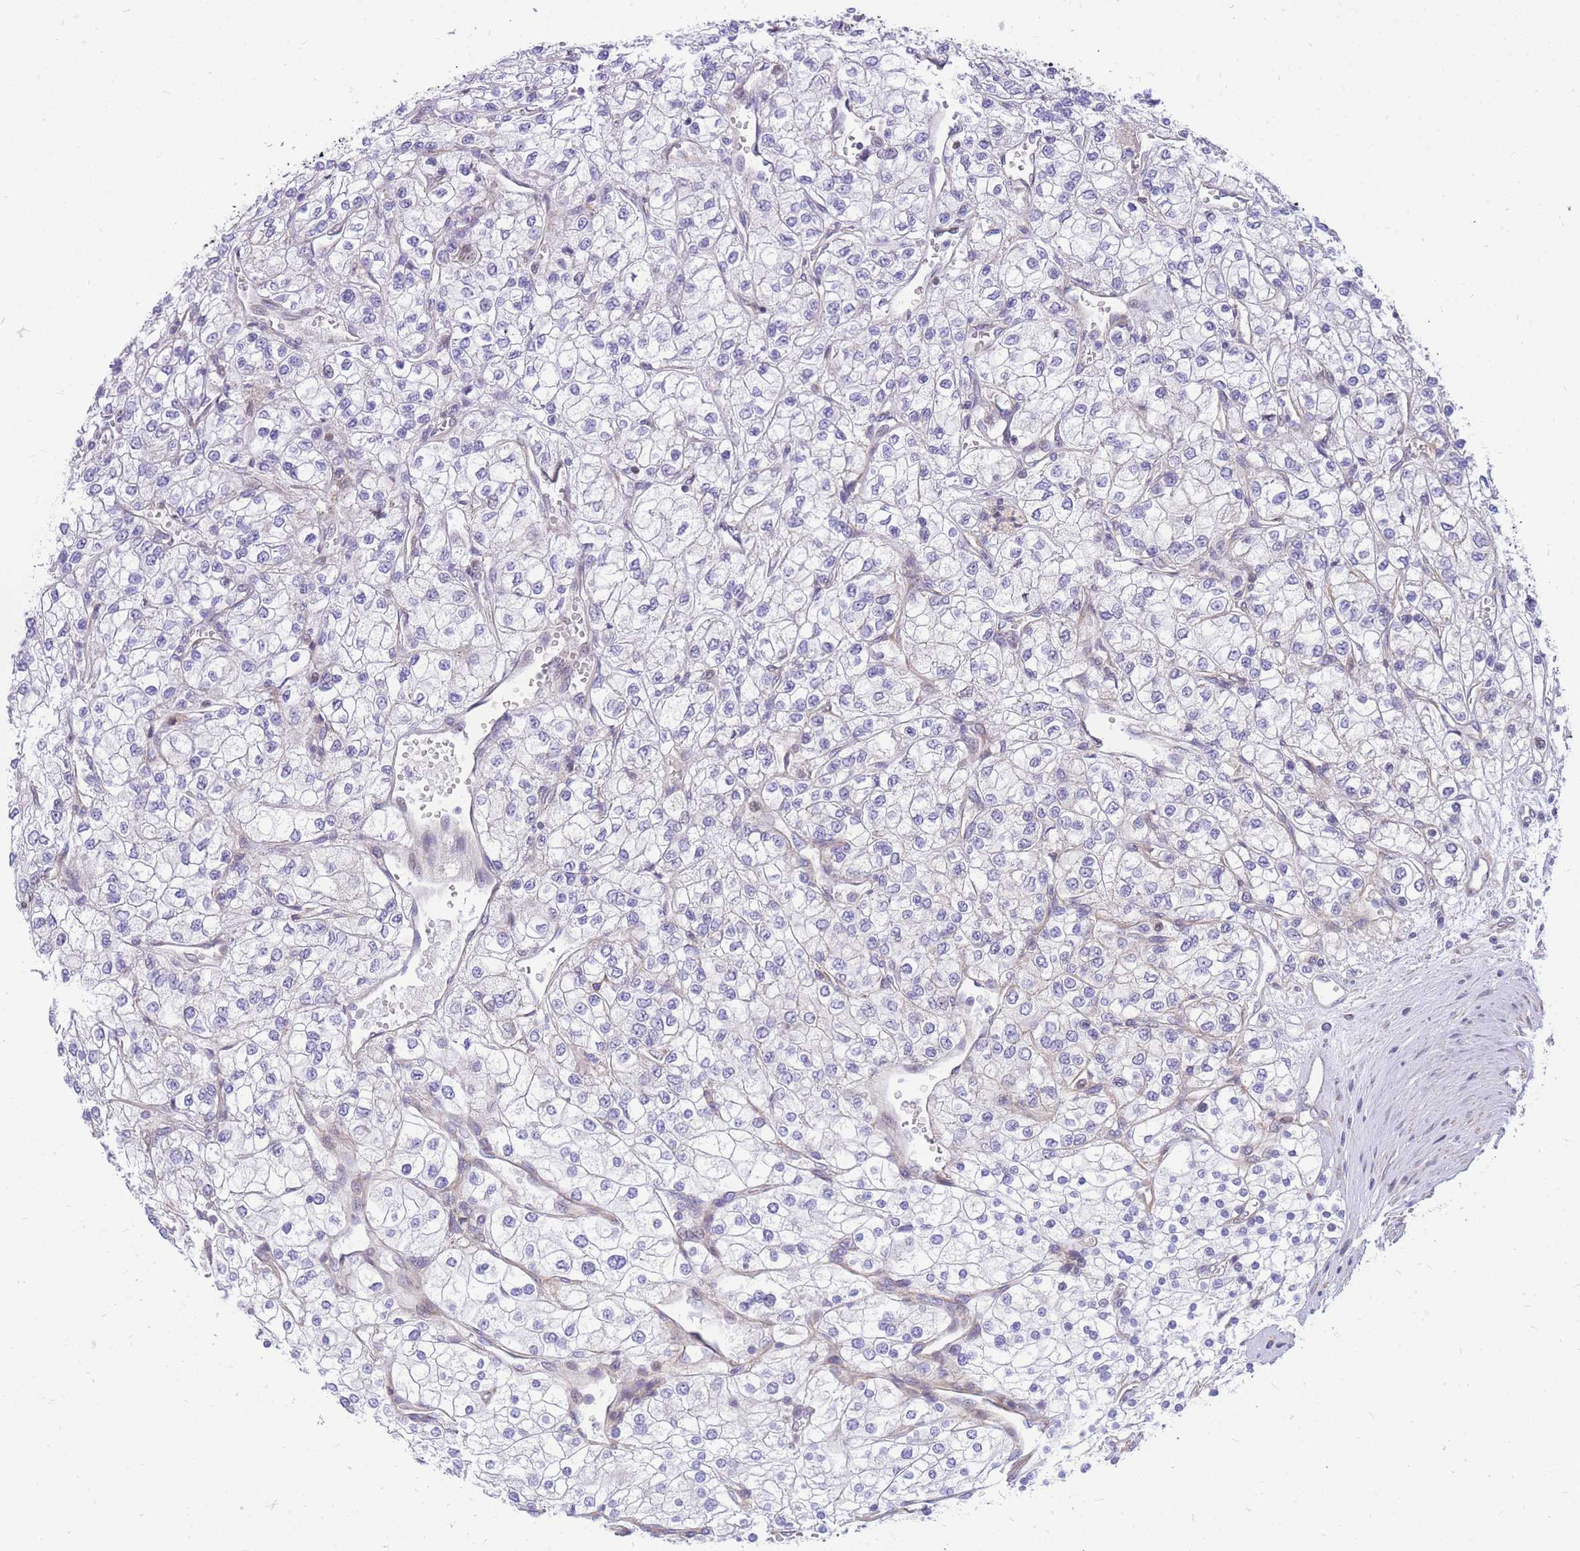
{"staining": {"intensity": "negative", "quantity": "none", "location": "none"}, "tissue": "renal cancer", "cell_type": "Tumor cells", "image_type": "cancer", "snomed": [{"axis": "morphology", "description": "Adenocarcinoma, NOS"}, {"axis": "topography", "description": "Kidney"}], "caption": "DAB (3,3'-diaminobenzidine) immunohistochemical staining of adenocarcinoma (renal) reveals no significant staining in tumor cells.", "gene": "S100PBP", "patient": {"sex": "male", "age": 80}}